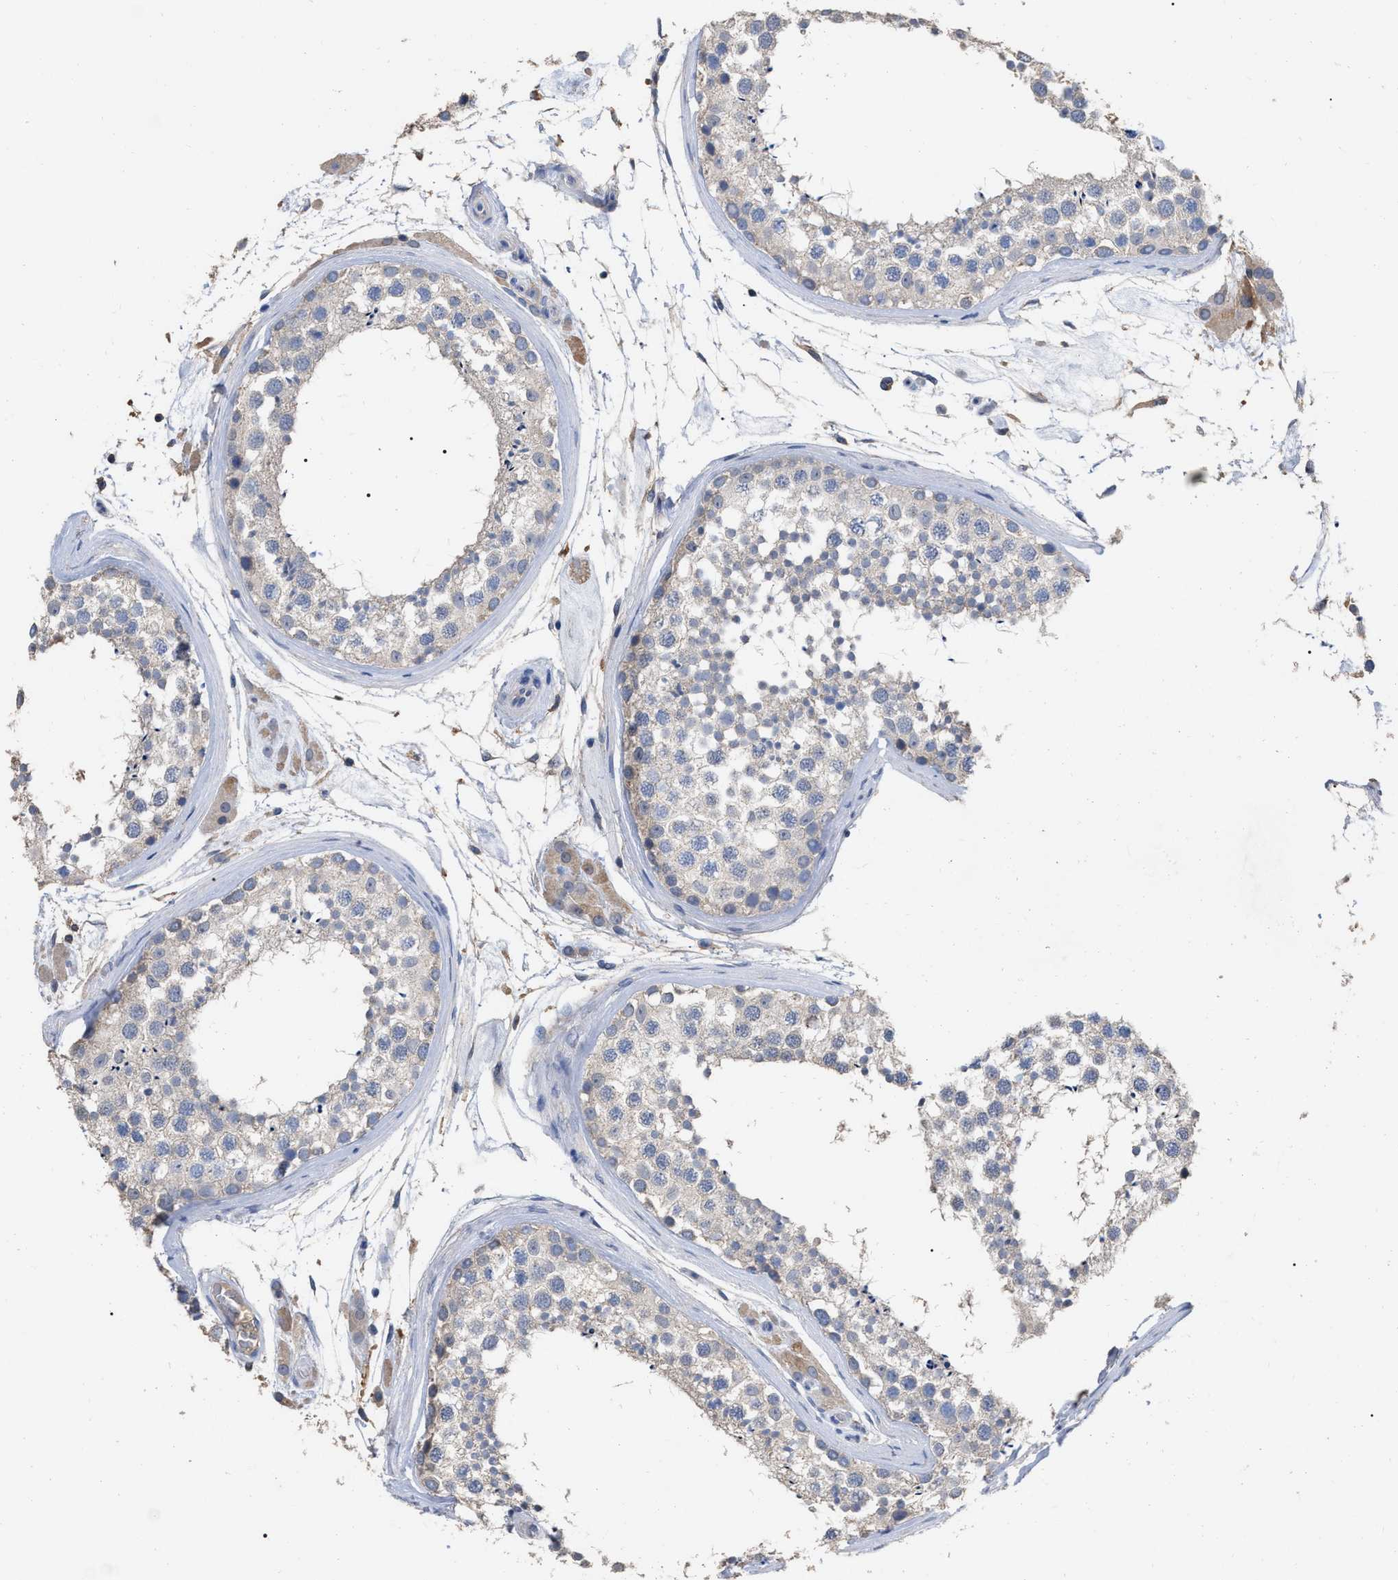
{"staining": {"intensity": "negative", "quantity": "none", "location": "none"}, "tissue": "testis", "cell_type": "Cells in seminiferous ducts", "image_type": "normal", "snomed": [{"axis": "morphology", "description": "Normal tissue, NOS"}, {"axis": "topography", "description": "Testis"}], "caption": "High power microscopy micrograph of an immunohistochemistry (IHC) image of normal testis, revealing no significant positivity in cells in seminiferous ducts. (DAB immunohistochemistry visualized using brightfield microscopy, high magnification).", "gene": "GPR179", "patient": {"sex": "male", "age": 46}}